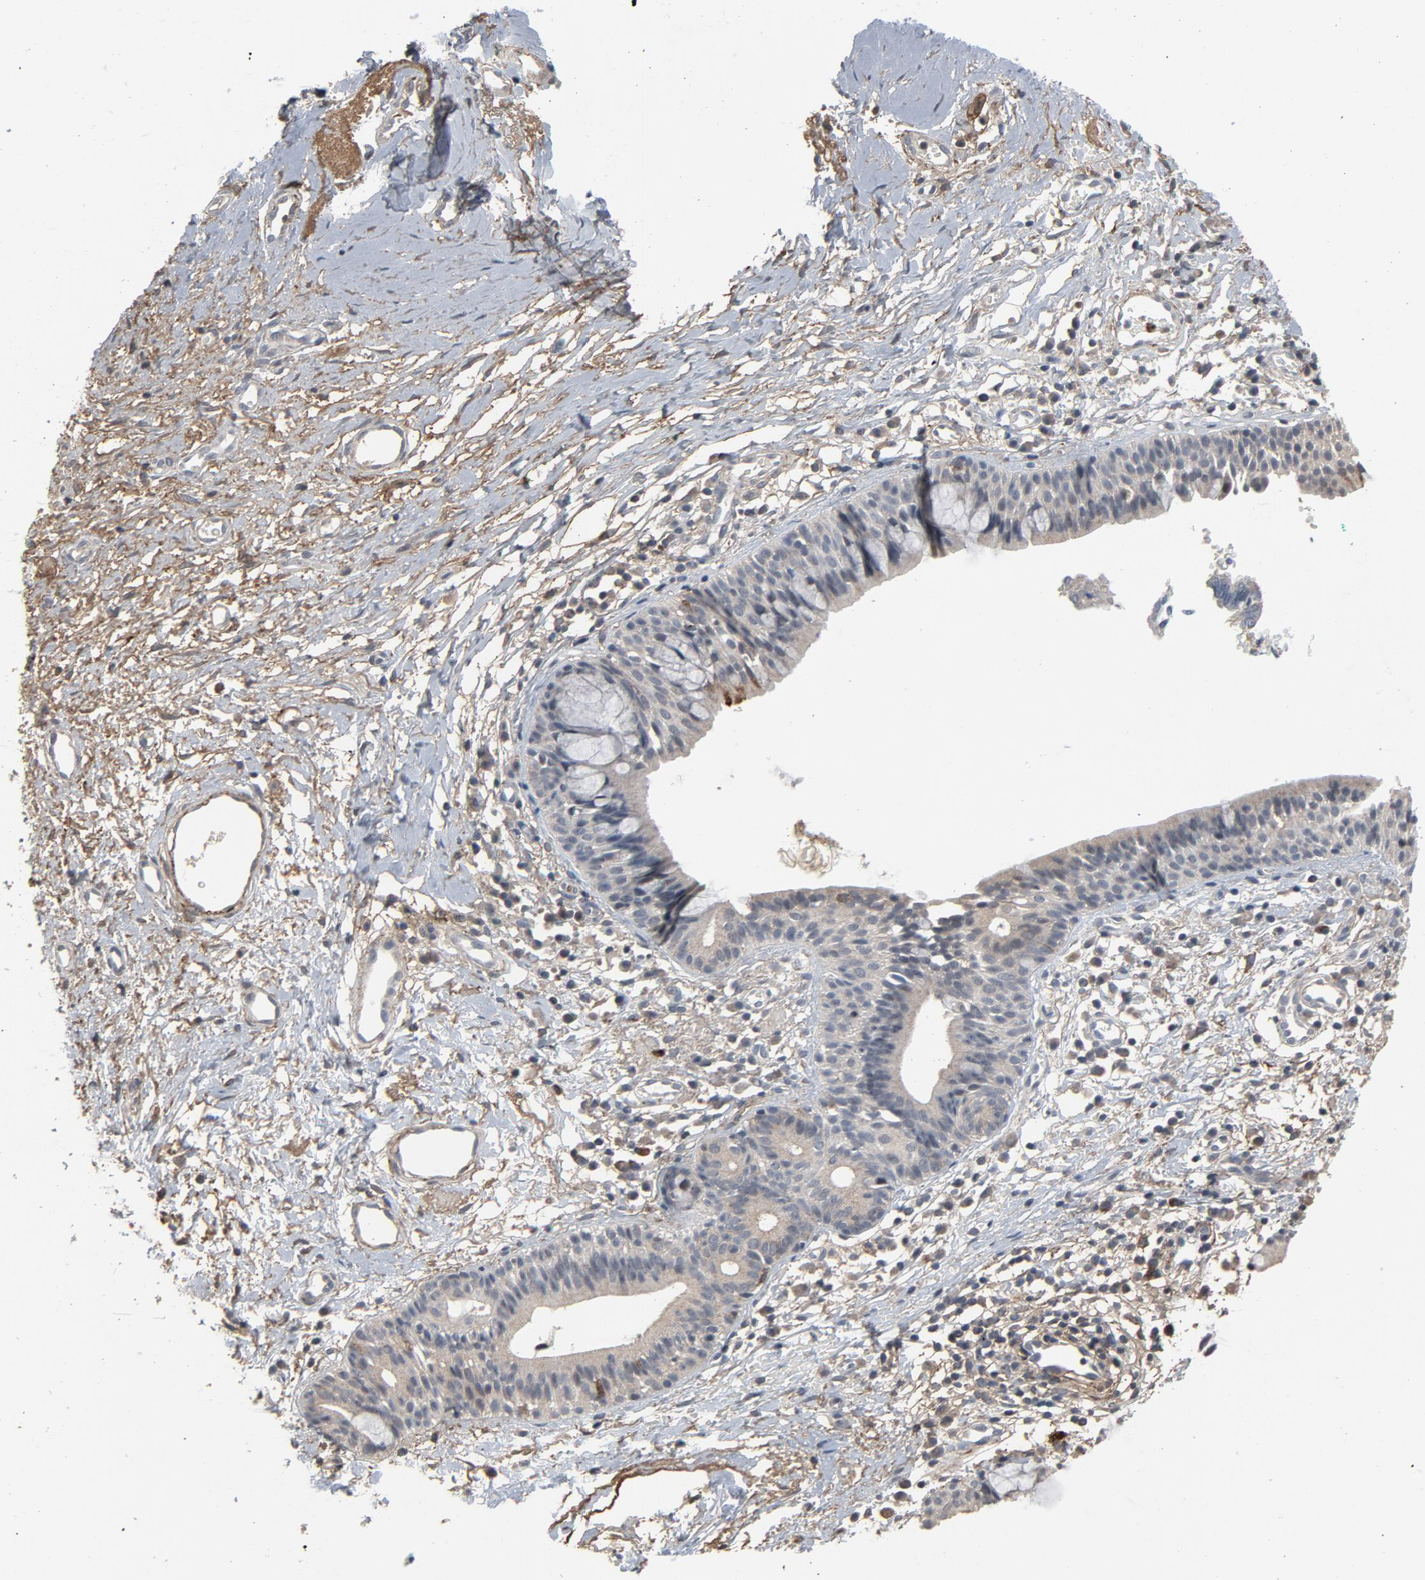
{"staining": {"intensity": "strong", "quantity": ">75%", "location": "cytoplasmic/membranous"}, "tissue": "nasopharynx", "cell_type": "Respiratory epithelial cells", "image_type": "normal", "snomed": [{"axis": "morphology", "description": "Normal tissue, NOS"}, {"axis": "morphology", "description": "Basal cell carcinoma"}, {"axis": "topography", "description": "Cartilage tissue"}, {"axis": "topography", "description": "Nasopharynx"}, {"axis": "topography", "description": "Oral tissue"}], "caption": "The histopathology image exhibits immunohistochemical staining of unremarkable nasopharynx. There is strong cytoplasmic/membranous staining is present in about >75% of respiratory epithelial cells.", "gene": "PDZD4", "patient": {"sex": "female", "age": 77}}